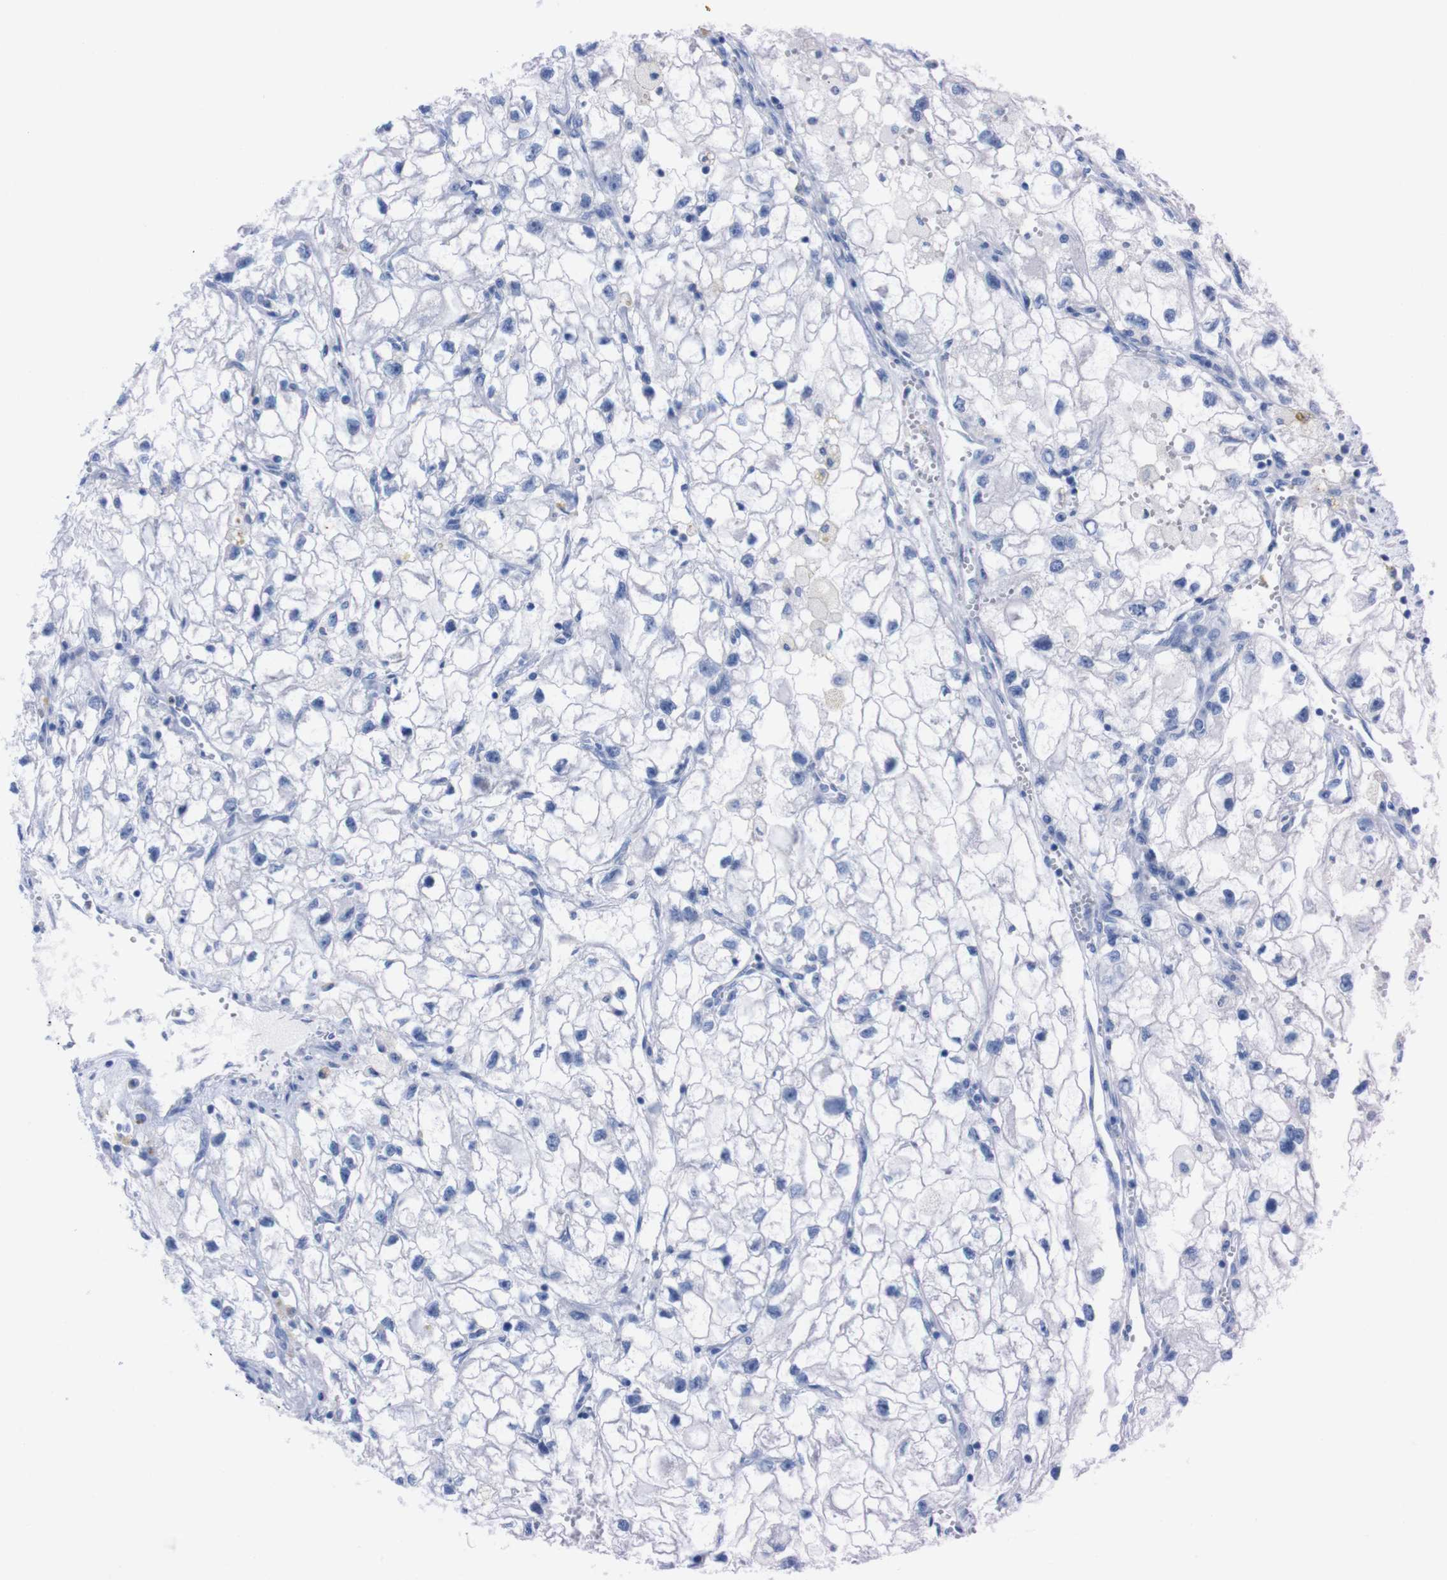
{"staining": {"intensity": "negative", "quantity": "none", "location": "none"}, "tissue": "renal cancer", "cell_type": "Tumor cells", "image_type": "cancer", "snomed": [{"axis": "morphology", "description": "Adenocarcinoma, NOS"}, {"axis": "topography", "description": "Kidney"}], "caption": "Tumor cells show no significant protein staining in adenocarcinoma (renal).", "gene": "TMEM243", "patient": {"sex": "female", "age": 70}}